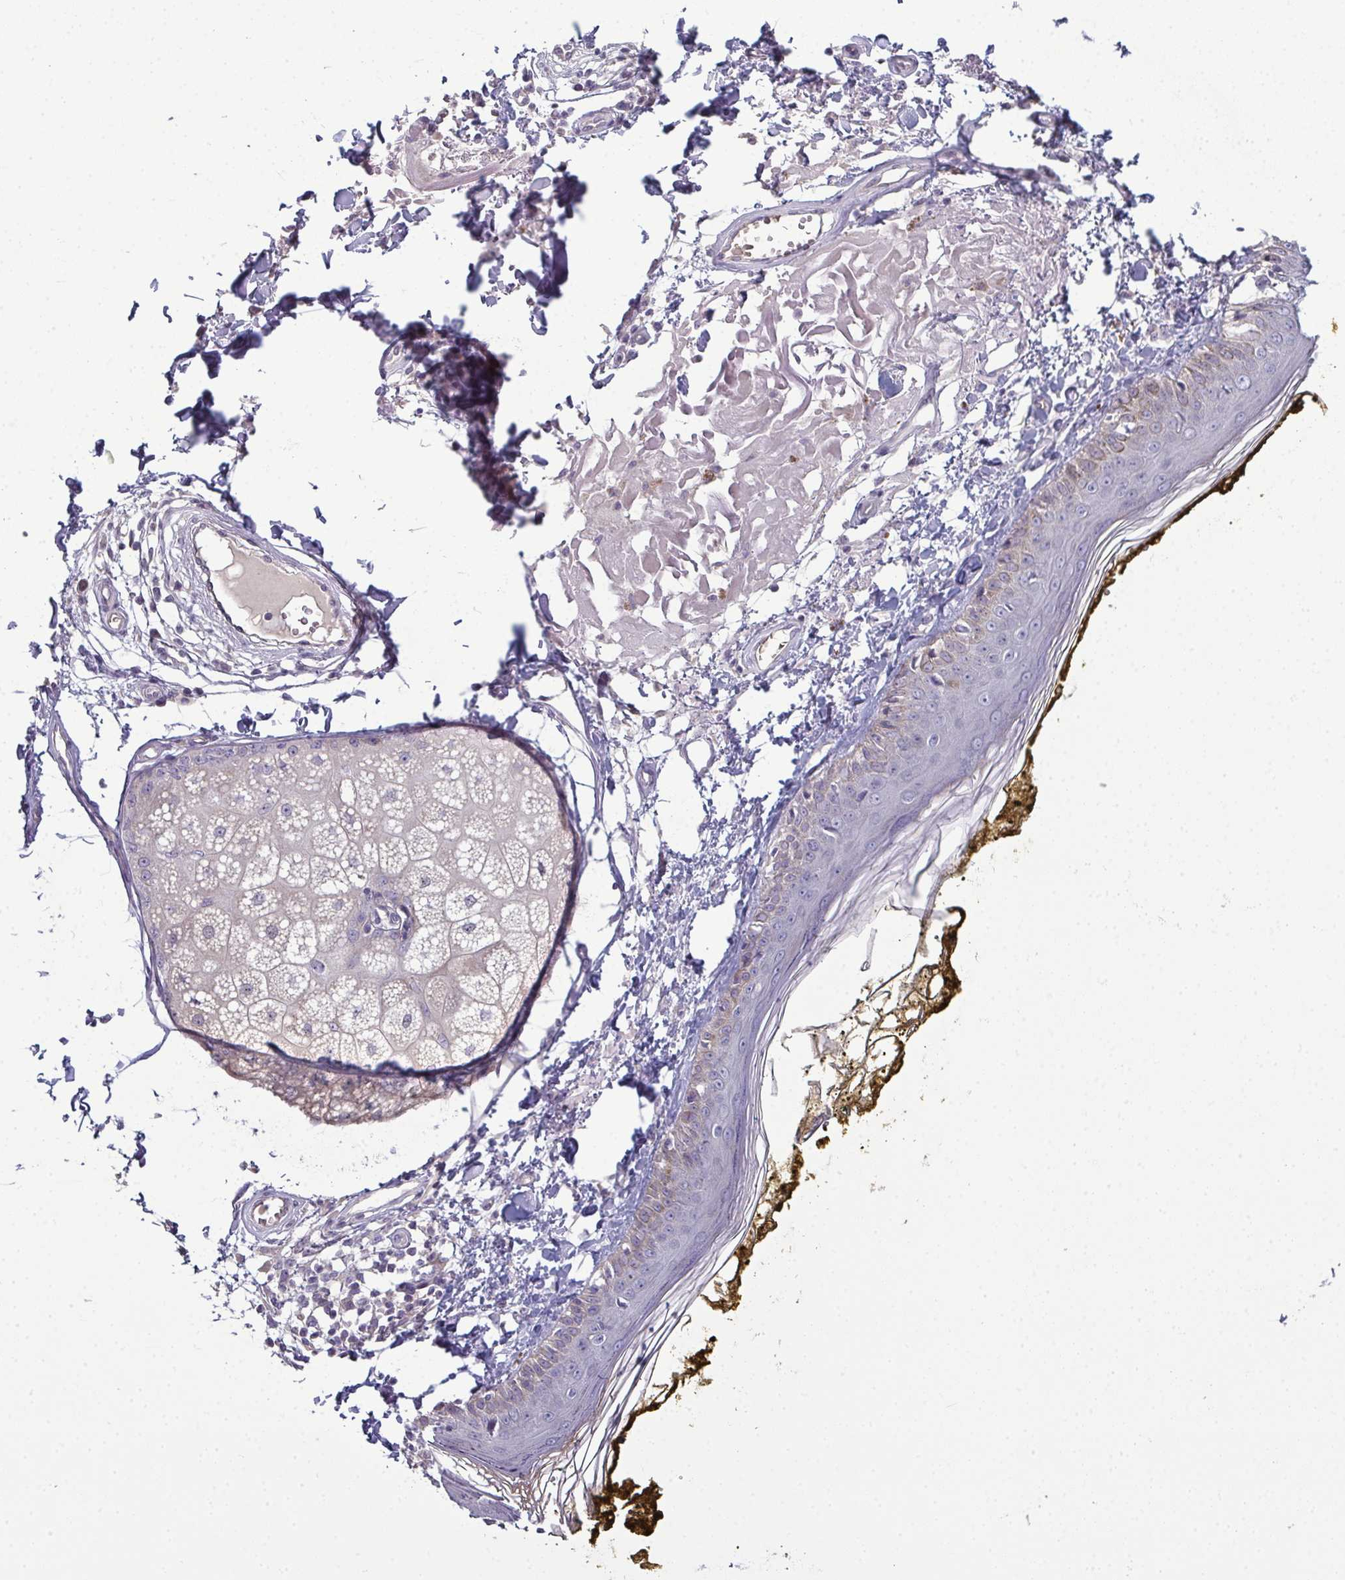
{"staining": {"intensity": "negative", "quantity": "none", "location": "none"}, "tissue": "skin", "cell_type": "Fibroblasts", "image_type": "normal", "snomed": [{"axis": "morphology", "description": "Normal tissue, NOS"}, {"axis": "topography", "description": "Skin"}], "caption": "Skin stained for a protein using IHC reveals no expression fibroblasts.", "gene": "ODF1", "patient": {"sex": "male", "age": 76}}